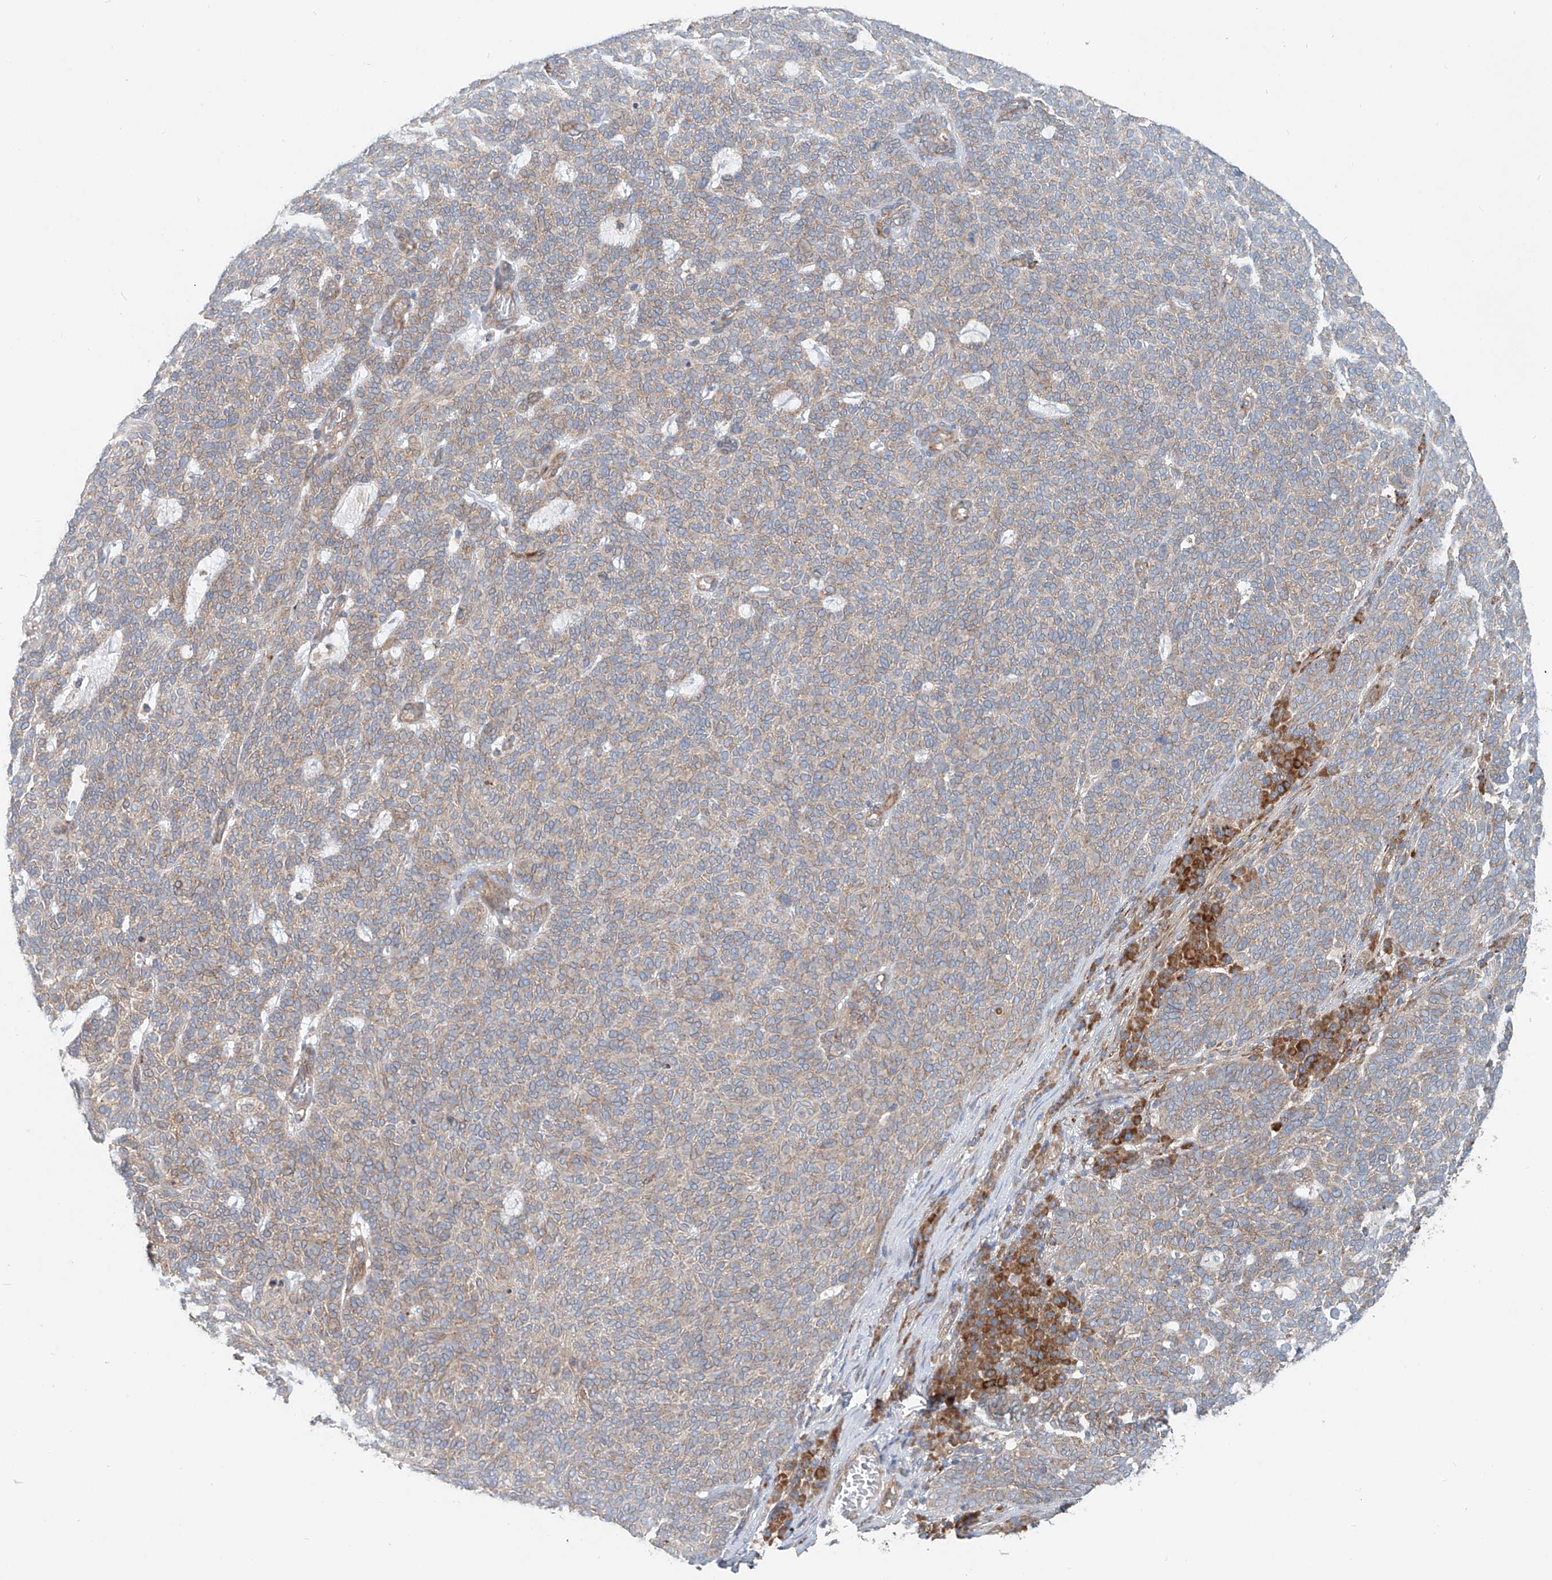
{"staining": {"intensity": "moderate", "quantity": "25%-75%", "location": "cytoplasmic/membranous"}, "tissue": "skin cancer", "cell_type": "Tumor cells", "image_type": "cancer", "snomed": [{"axis": "morphology", "description": "Squamous cell carcinoma, NOS"}, {"axis": "topography", "description": "Skin"}], "caption": "Tumor cells reveal moderate cytoplasmic/membranous positivity in about 25%-75% of cells in squamous cell carcinoma (skin).", "gene": "SNAP29", "patient": {"sex": "female", "age": 90}}